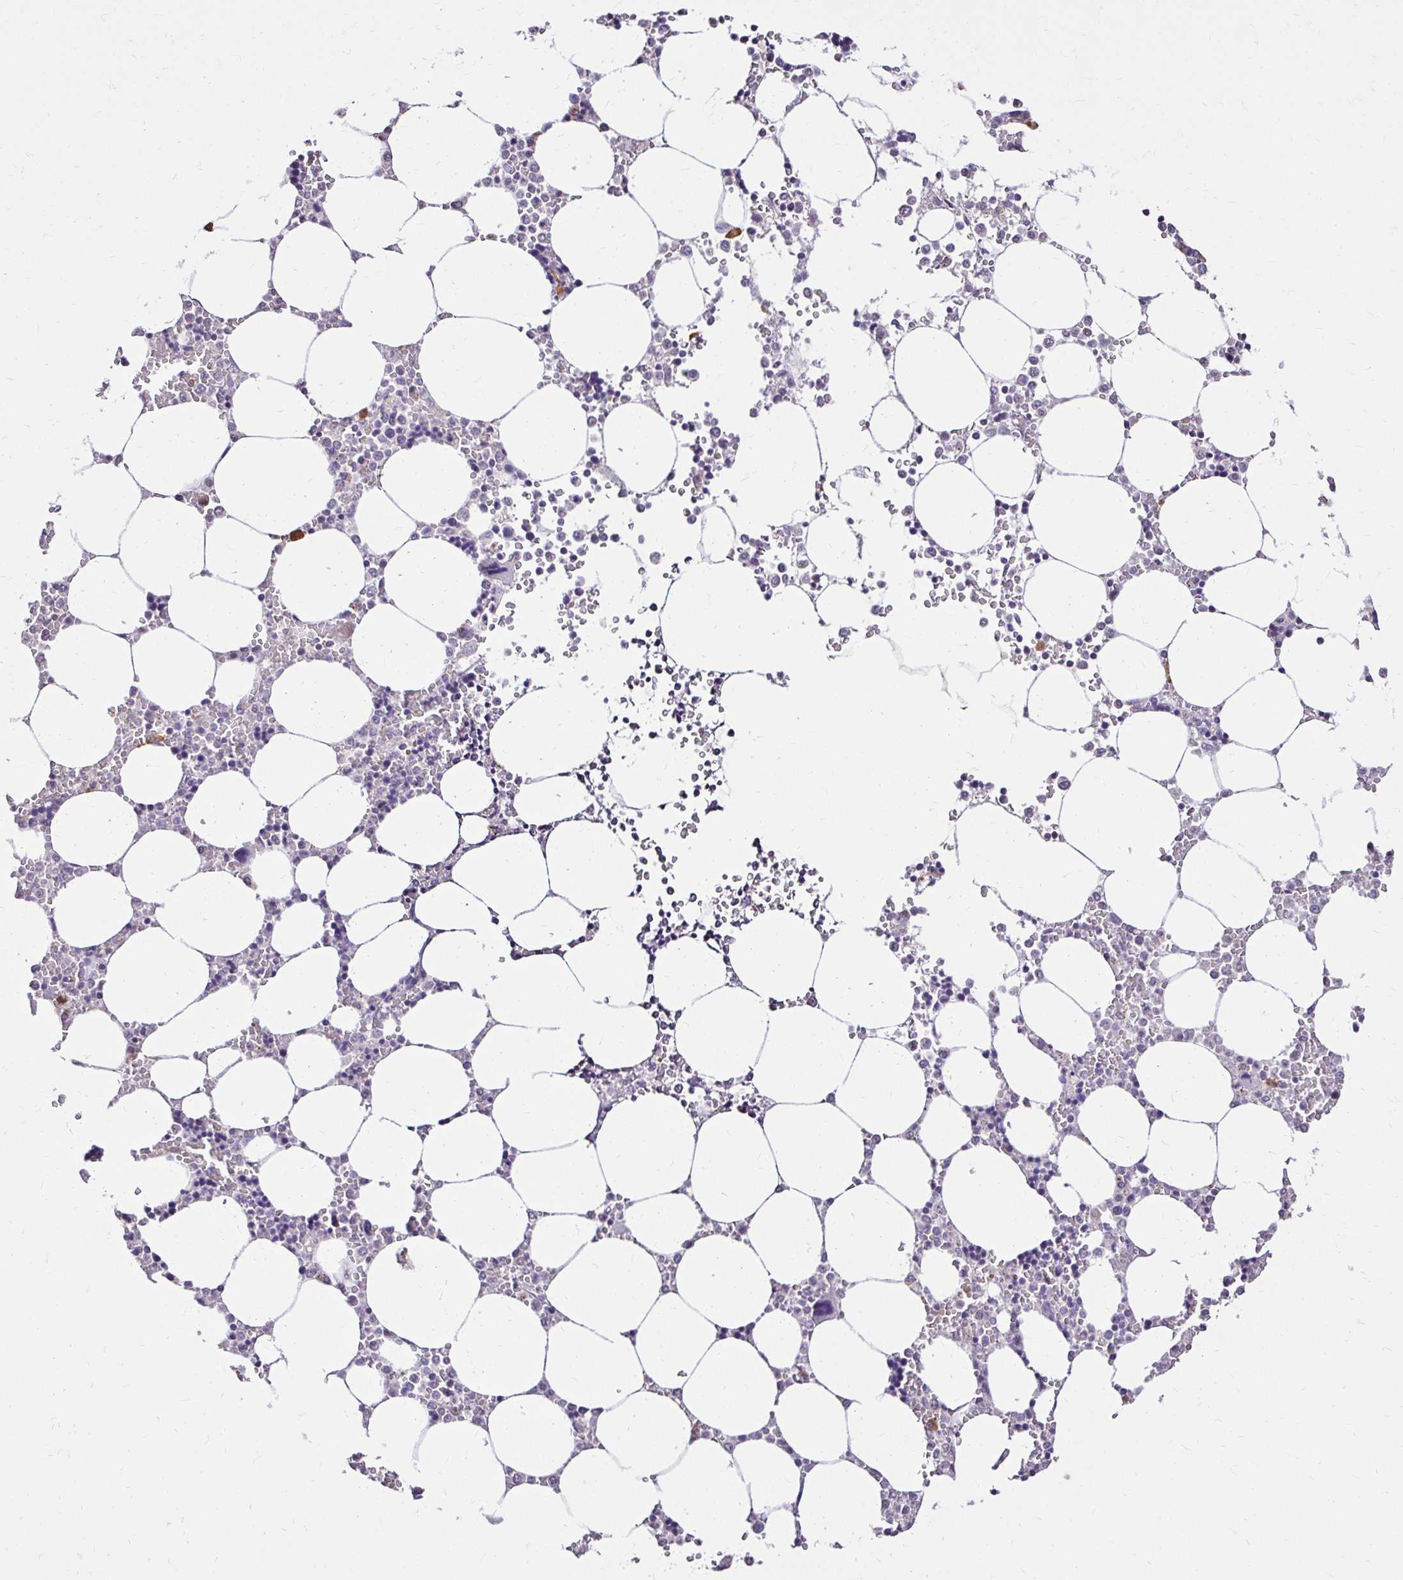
{"staining": {"intensity": "negative", "quantity": "none", "location": "none"}, "tissue": "bone marrow", "cell_type": "Hematopoietic cells", "image_type": "normal", "snomed": [{"axis": "morphology", "description": "Normal tissue, NOS"}, {"axis": "topography", "description": "Bone marrow"}], "caption": "There is no significant staining in hematopoietic cells of bone marrow. The staining is performed using DAB (3,3'-diaminobenzidine) brown chromogen with nuclei counter-stained in using hematoxylin.", "gene": "KIAA1210", "patient": {"sex": "male", "age": 64}}